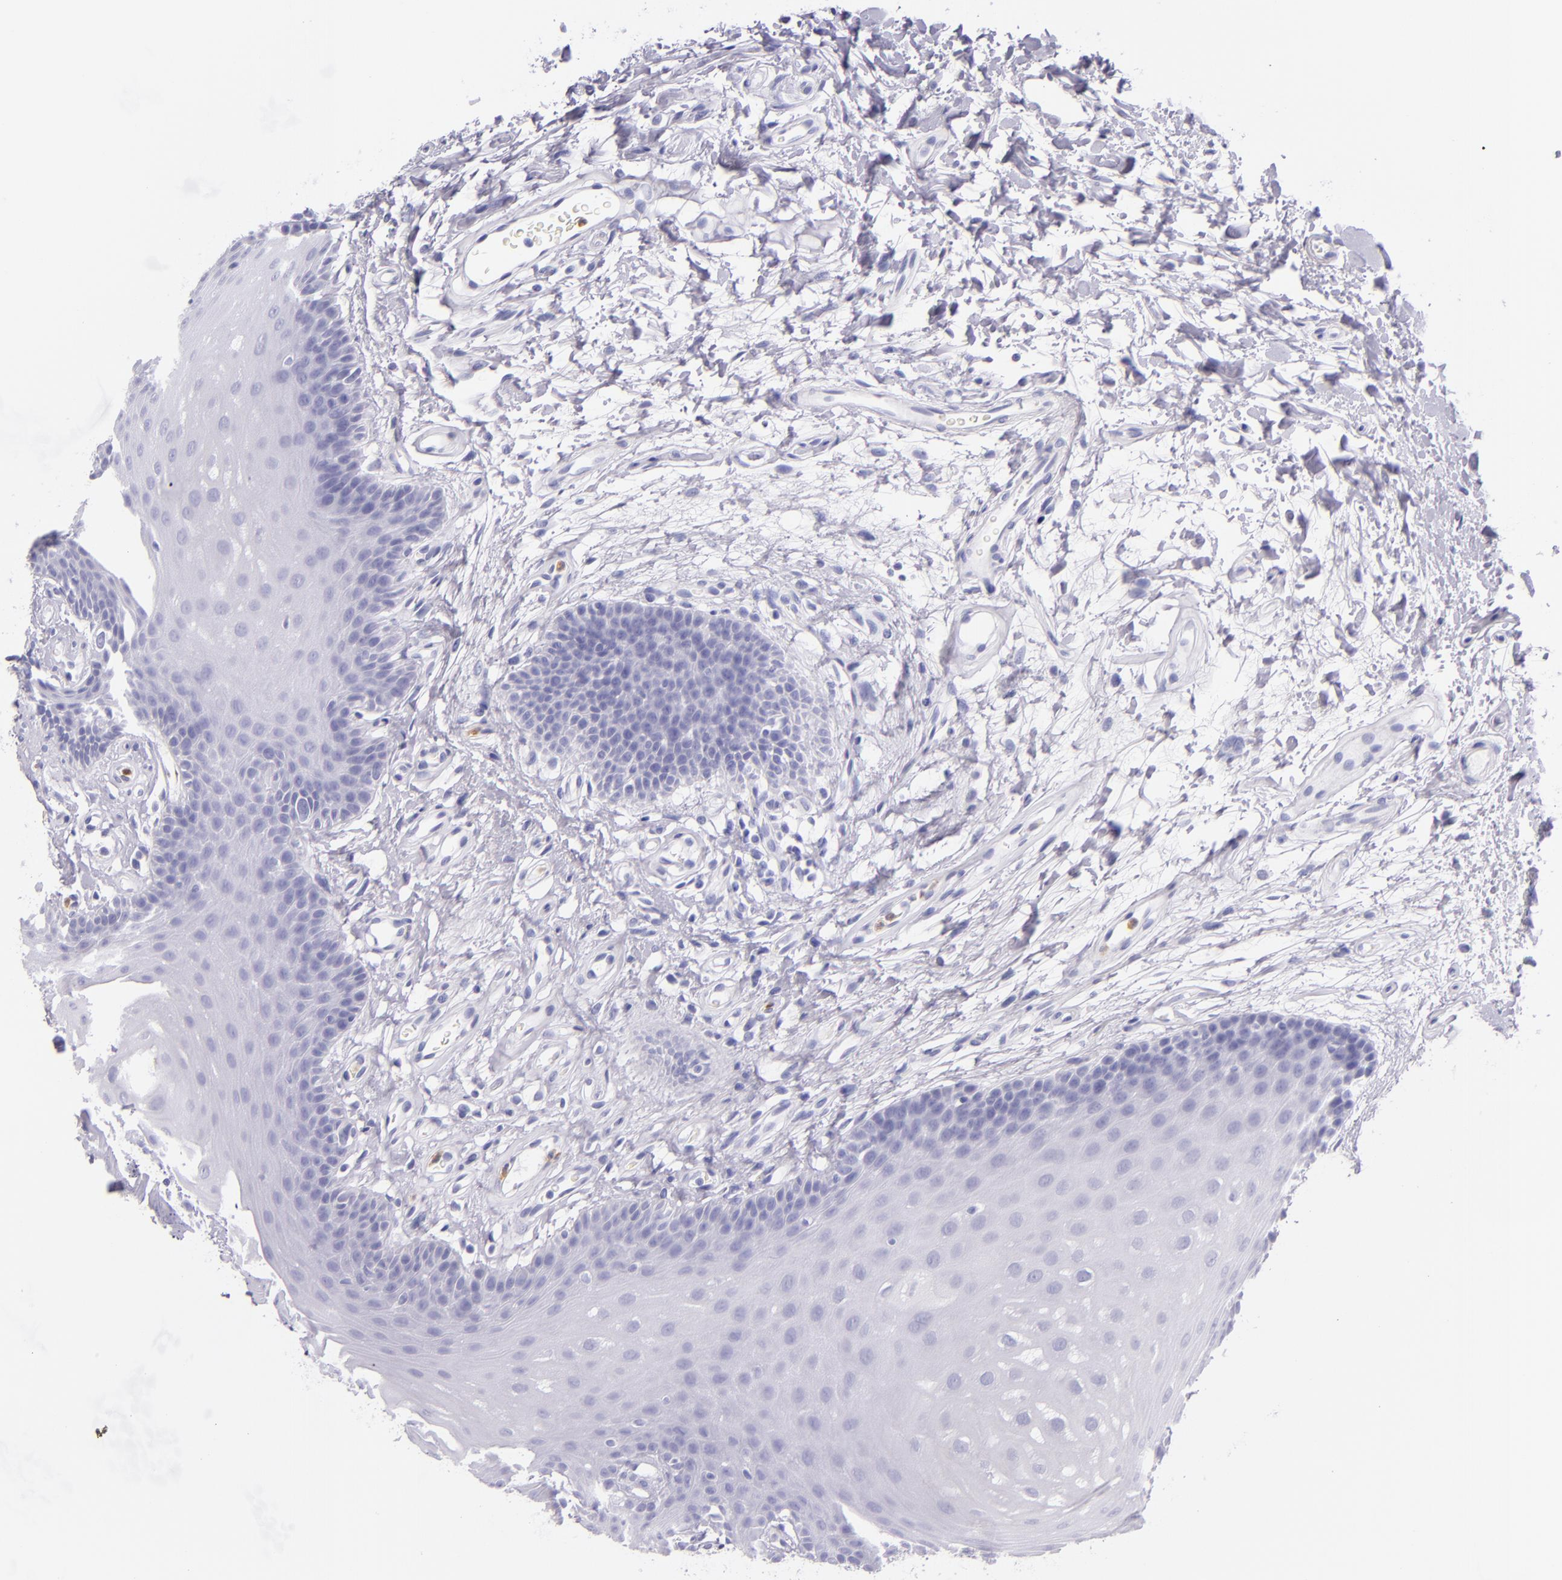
{"staining": {"intensity": "negative", "quantity": "none", "location": "none"}, "tissue": "oral mucosa", "cell_type": "Squamous epithelial cells", "image_type": "normal", "snomed": [{"axis": "morphology", "description": "Normal tissue, NOS"}, {"axis": "topography", "description": "Oral tissue"}], "caption": "DAB (3,3'-diaminobenzidine) immunohistochemical staining of normal human oral mucosa exhibits no significant staining in squamous epithelial cells.", "gene": "CEACAM1", "patient": {"sex": "male", "age": 62}}